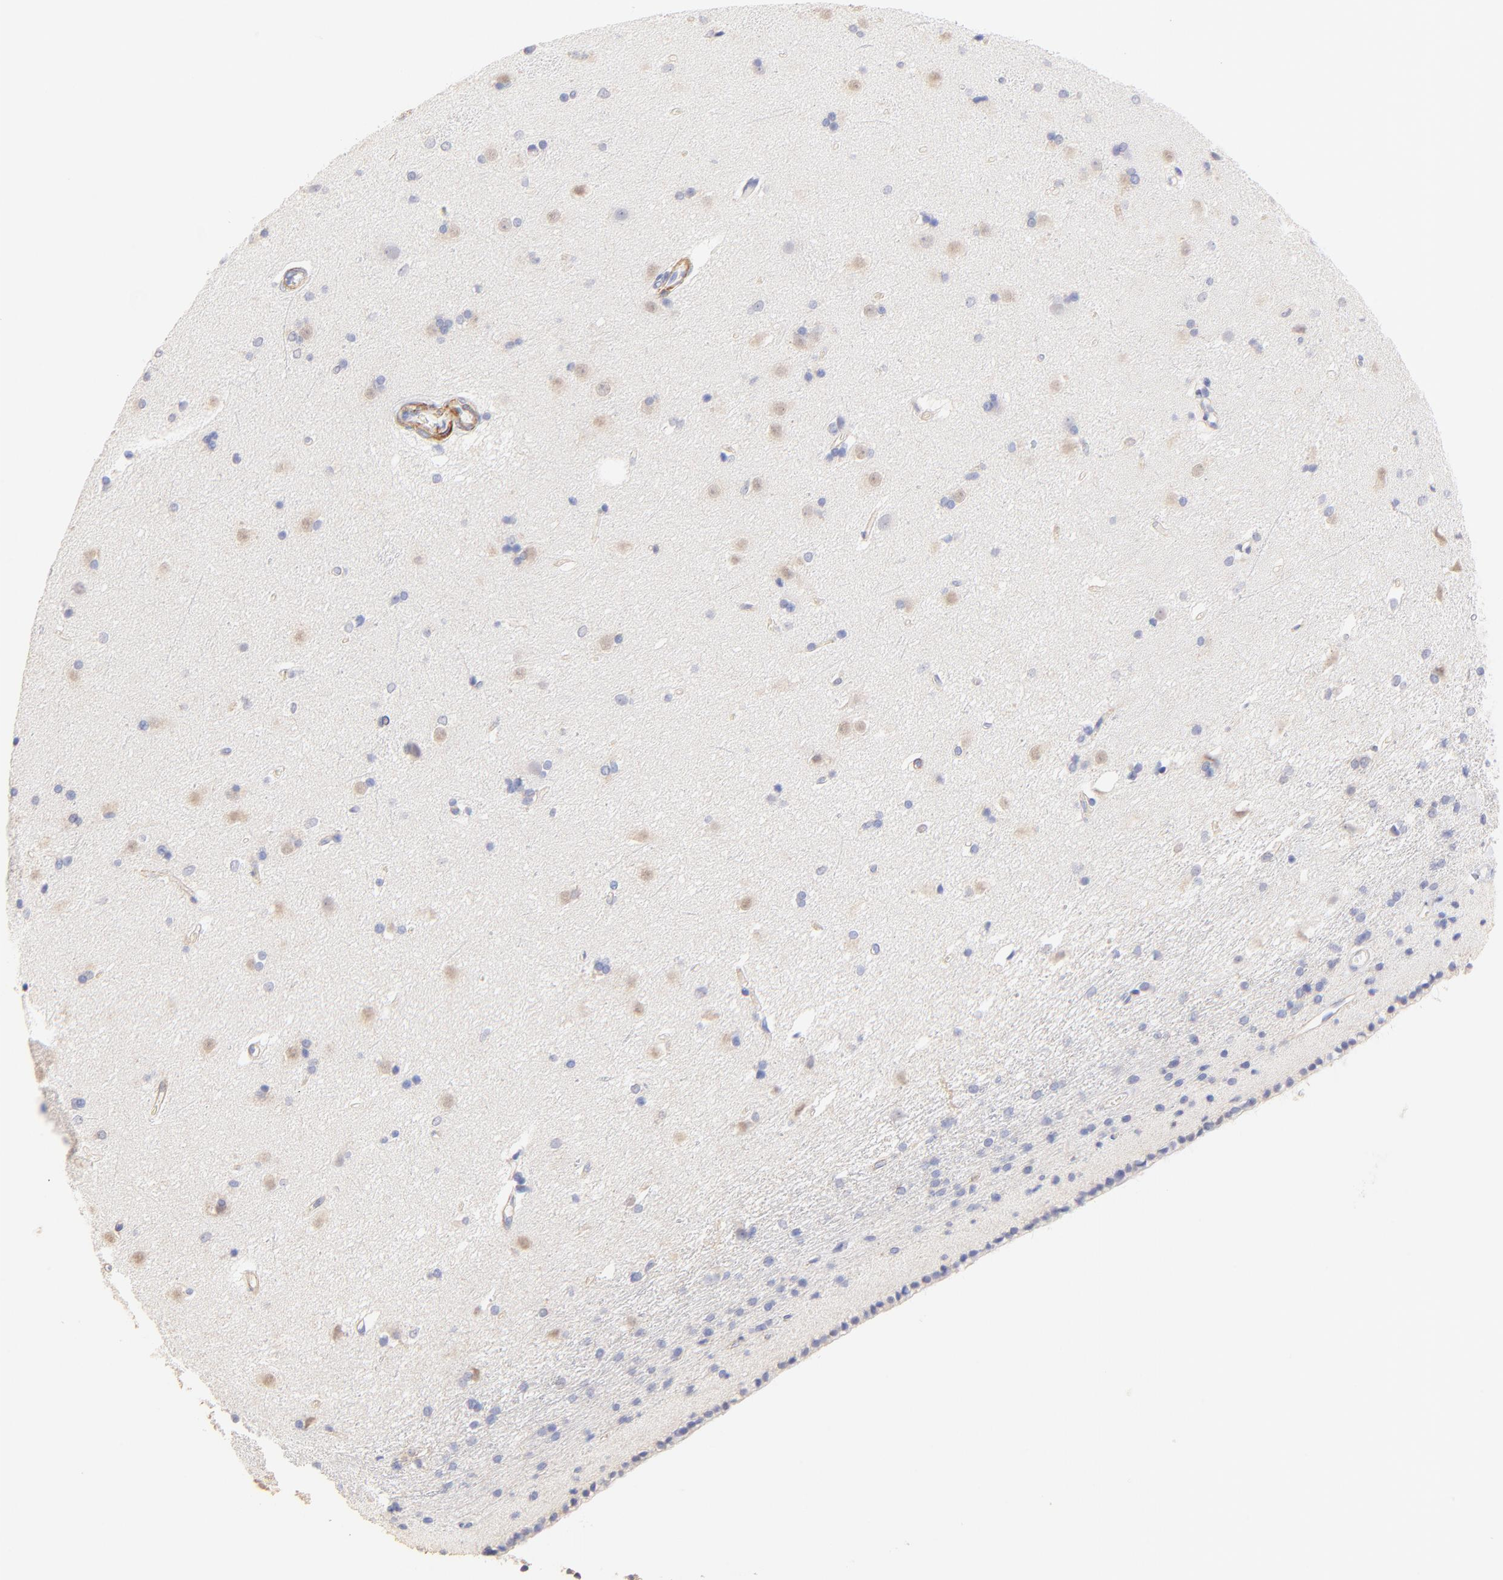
{"staining": {"intensity": "negative", "quantity": "none", "location": "none"}, "tissue": "caudate", "cell_type": "Glial cells", "image_type": "normal", "snomed": [{"axis": "morphology", "description": "Normal tissue, NOS"}, {"axis": "topography", "description": "Lateral ventricle wall"}], "caption": "Immunohistochemistry (IHC) histopathology image of unremarkable human caudate stained for a protein (brown), which shows no expression in glial cells.", "gene": "ACTRT1", "patient": {"sex": "female", "age": 19}}